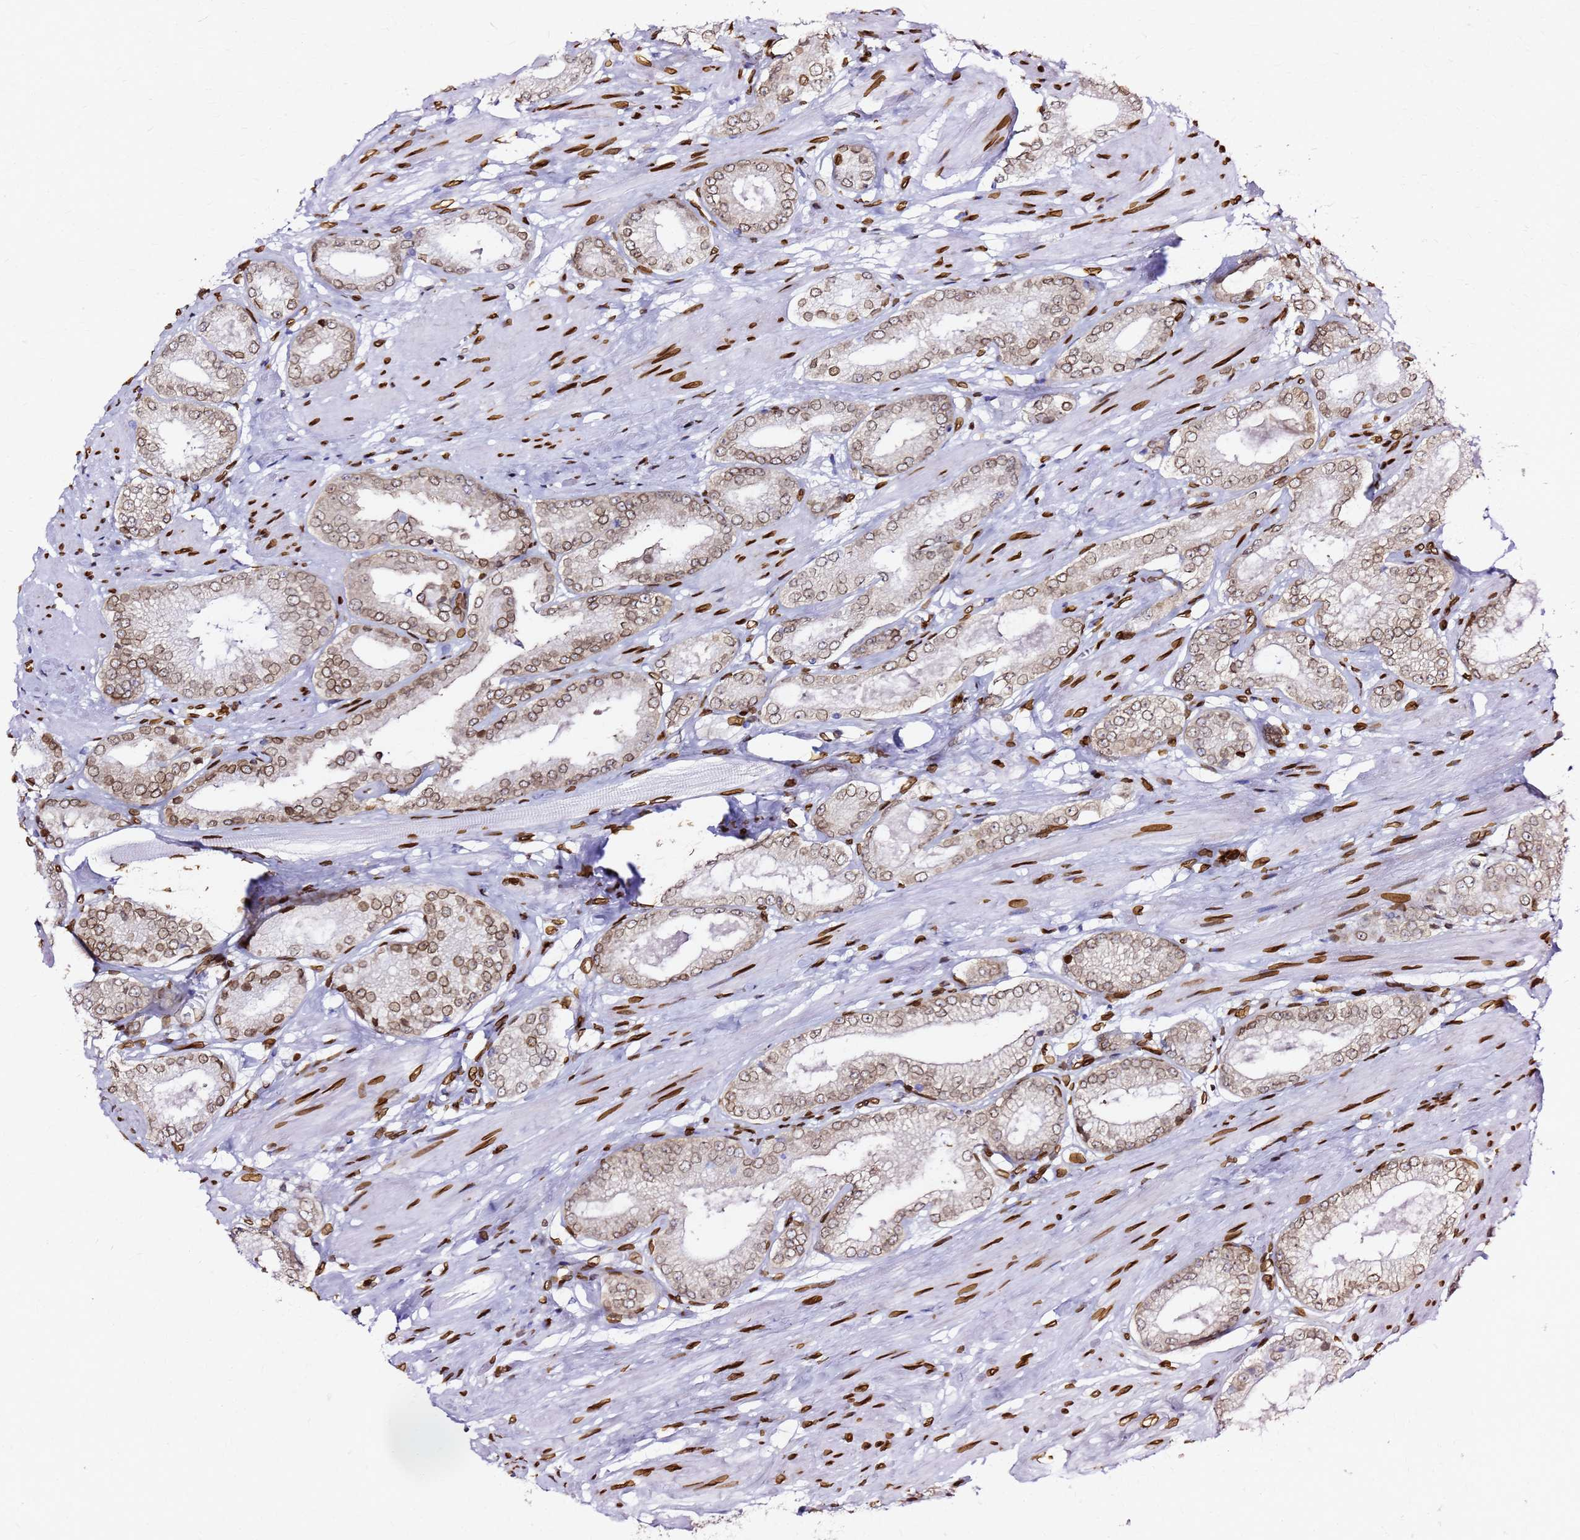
{"staining": {"intensity": "moderate", "quantity": ">75%", "location": "cytoplasmic/membranous,nuclear"}, "tissue": "prostate cancer", "cell_type": "Tumor cells", "image_type": "cancer", "snomed": [{"axis": "morphology", "description": "Adenocarcinoma, High grade"}, {"axis": "topography", "description": "Prostate and seminal vesicle, NOS"}], "caption": "High-magnification brightfield microscopy of prostate cancer stained with DAB (brown) and counterstained with hematoxylin (blue). tumor cells exhibit moderate cytoplasmic/membranous and nuclear staining is appreciated in approximately>75% of cells.", "gene": "C6orf141", "patient": {"sex": "male", "age": 64}}